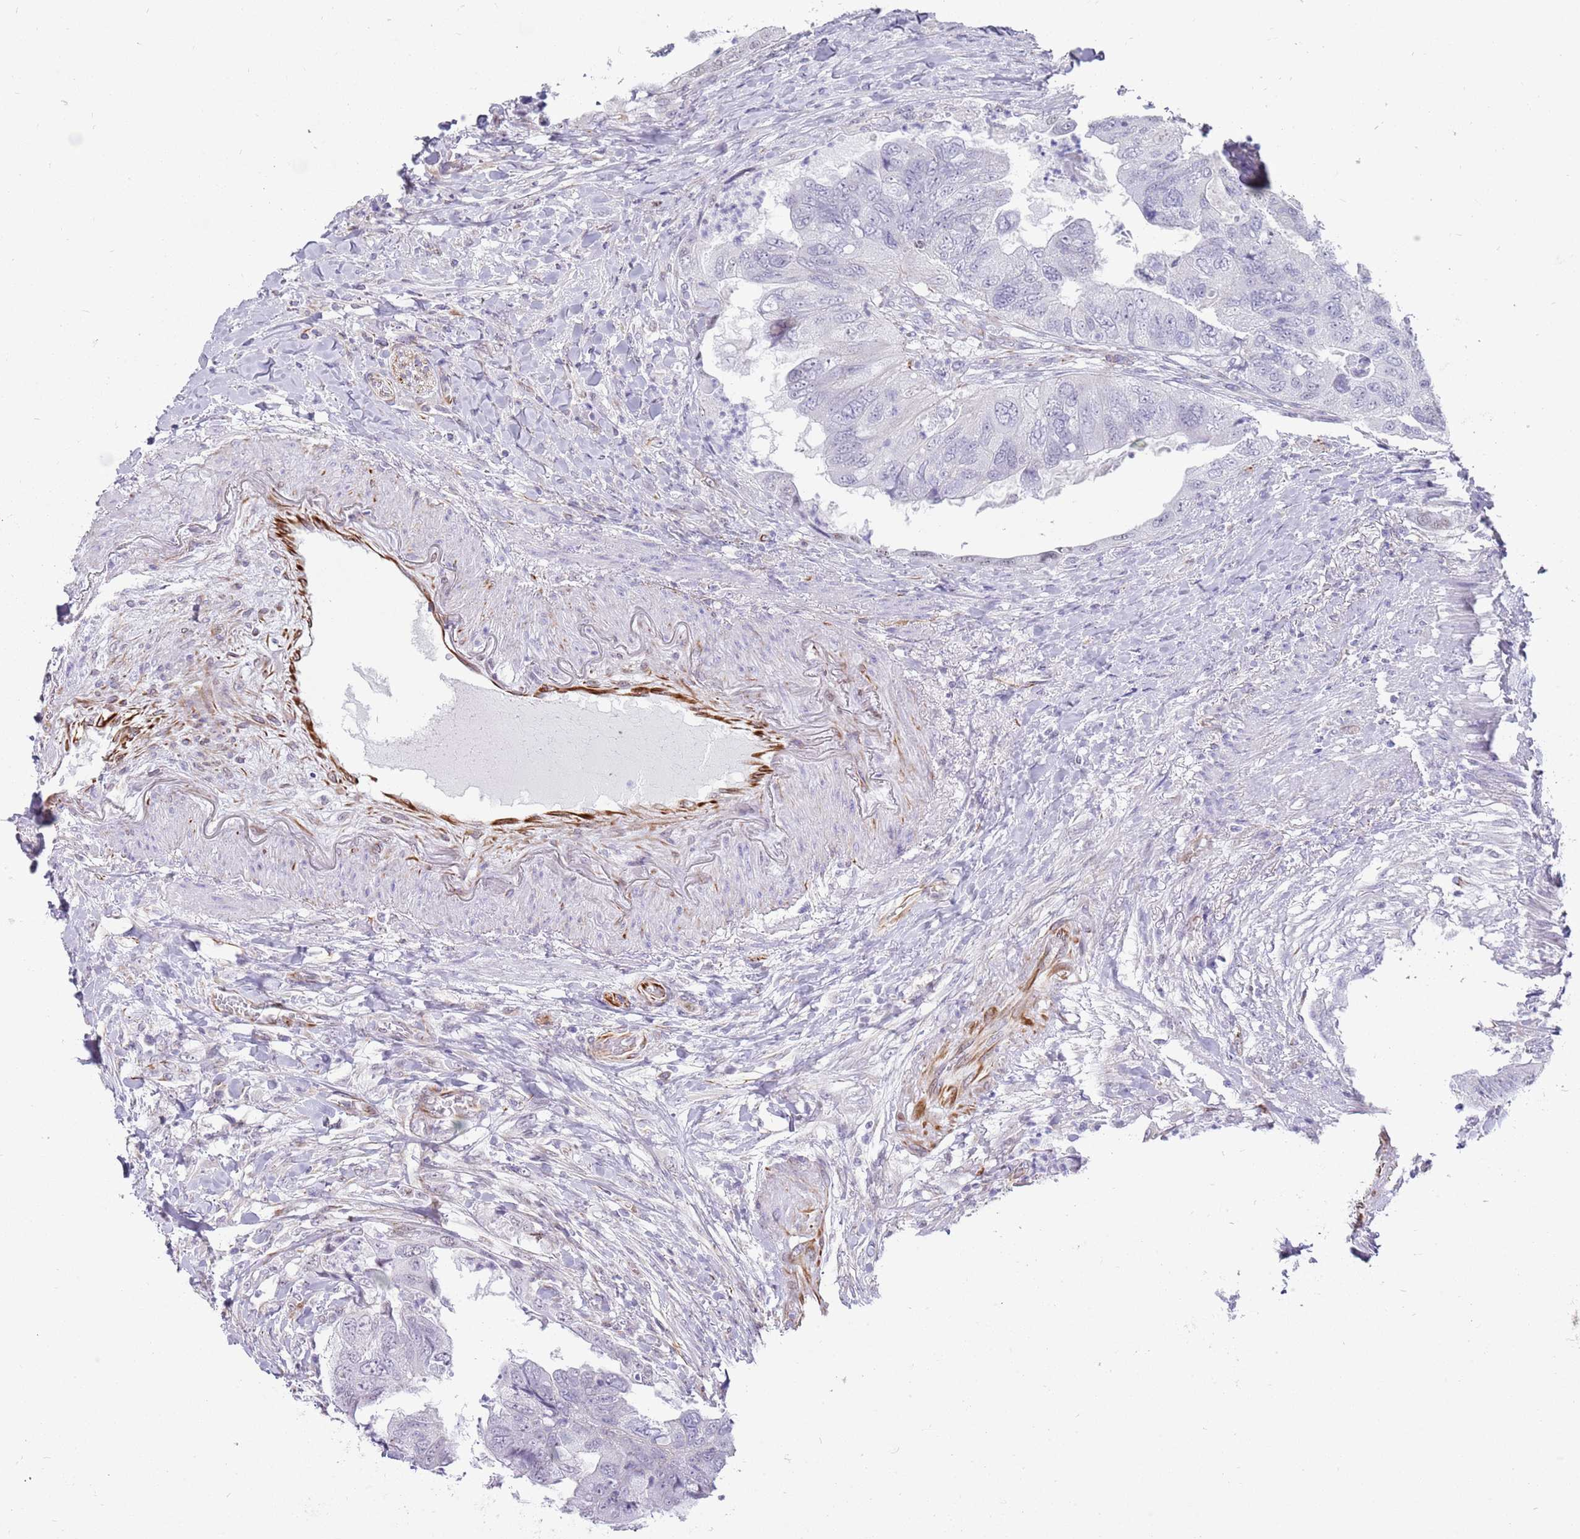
{"staining": {"intensity": "negative", "quantity": "none", "location": "none"}, "tissue": "colorectal cancer", "cell_type": "Tumor cells", "image_type": "cancer", "snomed": [{"axis": "morphology", "description": "Adenocarcinoma, NOS"}, {"axis": "topography", "description": "Rectum"}], "caption": "This is an IHC histopathology image of human colorectal cancer (adenocarcinoma). There is no staining in tumor cells.", "gene": "NBPF3", "patient": {"sex": "male", "age": 63}}